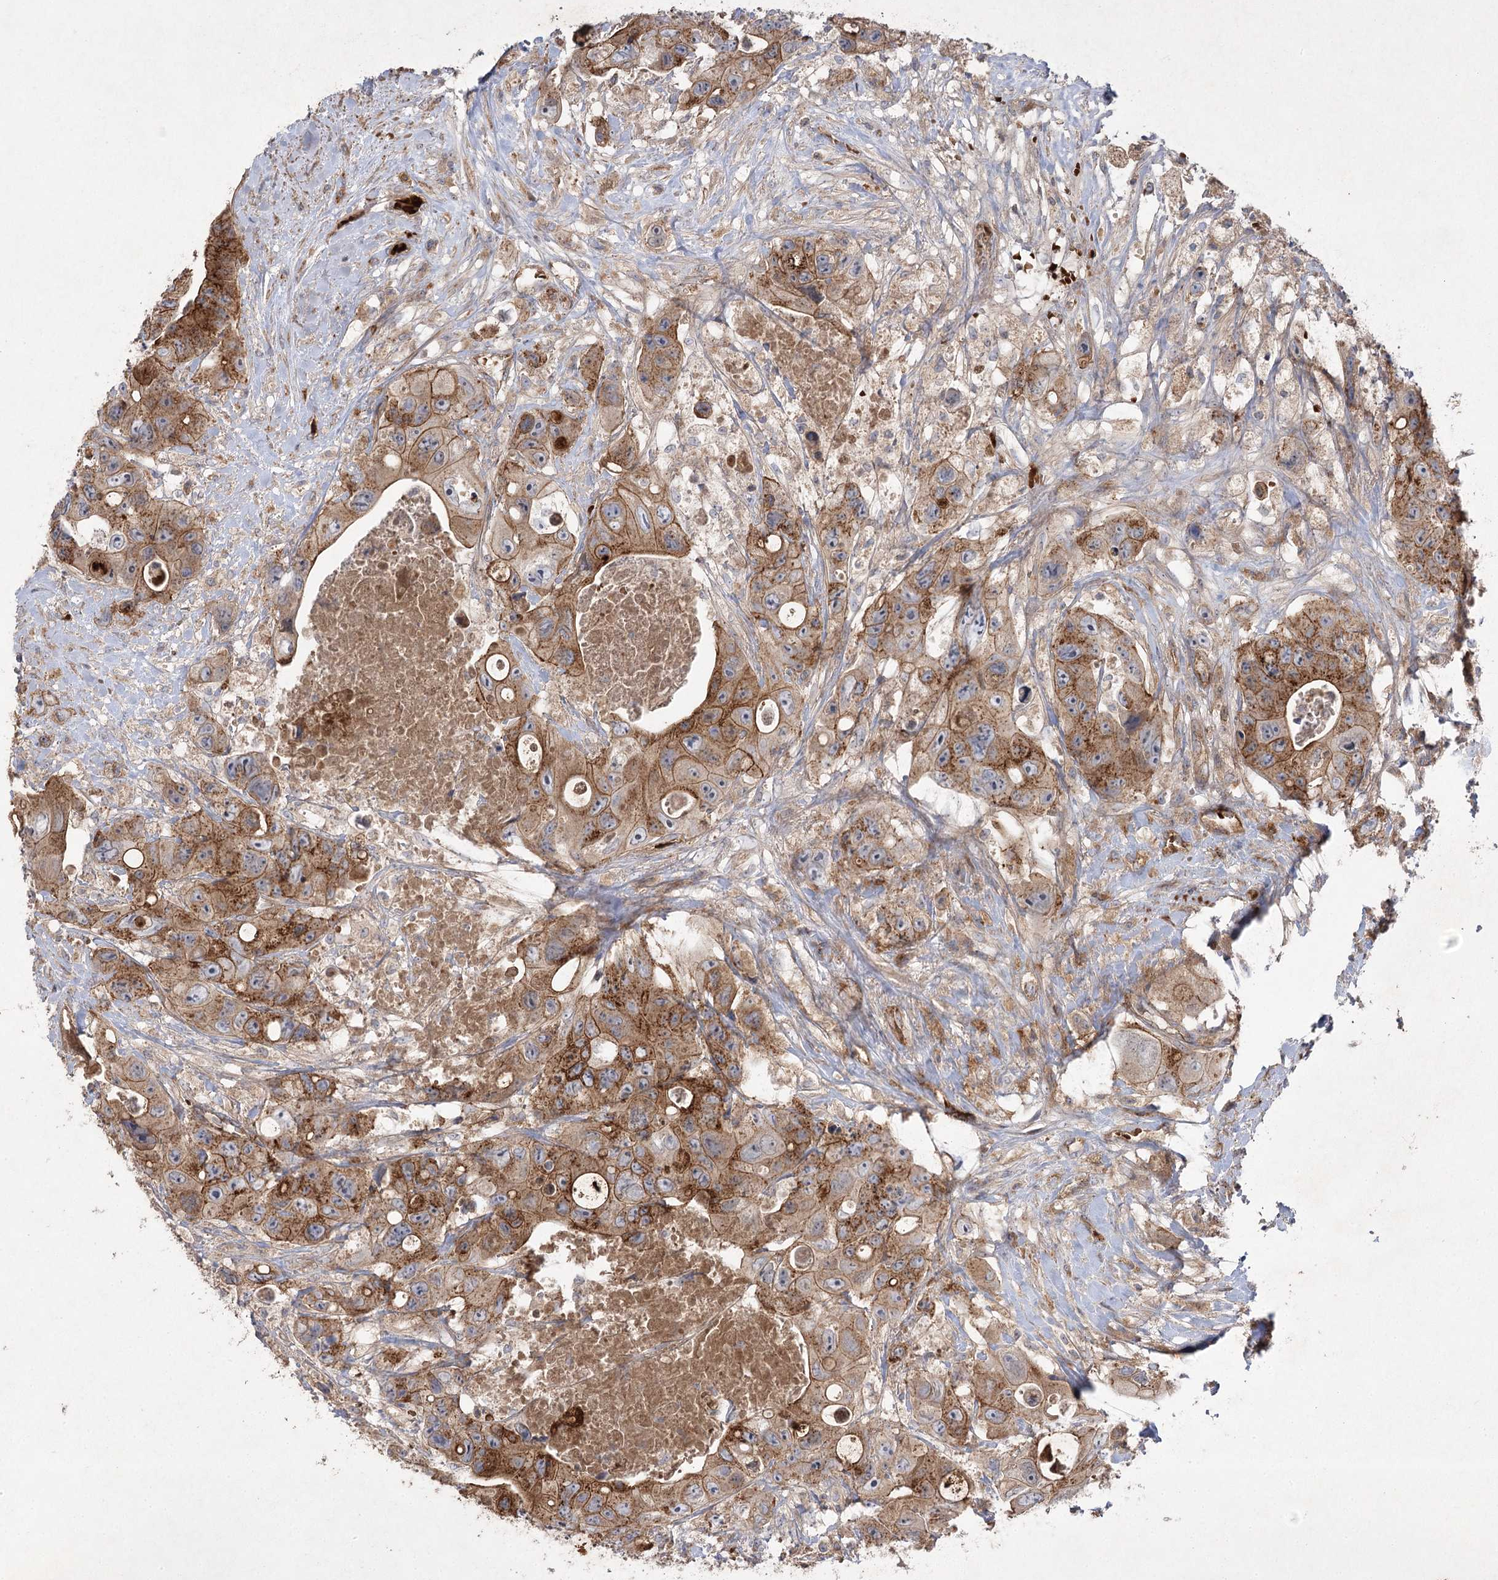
{"staining": {"intensity": "strong", "quantity": ">75%", "location": "cytoplasmic/membranous"}, "tissue": "colorectal cancer", "cell_type": "Tumor cells", "image_type": "cancer", "snomed": [{"axis": "morphology", "description": "Adenocarcinoma, NOS"}, {"axis": "topography", "description": "Colon"}], "caption": "High-power microscopy captured an immunohistochemistry histopathology image of colorectal cancer, revealing strong cytoplasmic/membranous staining in about >75% of tumor cells. Using DAB (brown) and hematoxylin (blue) stains, captured at high magnification using brightfield microscopy.", "gene": "KIAA0825", "patient": {"sex": "female", "age": 46}}